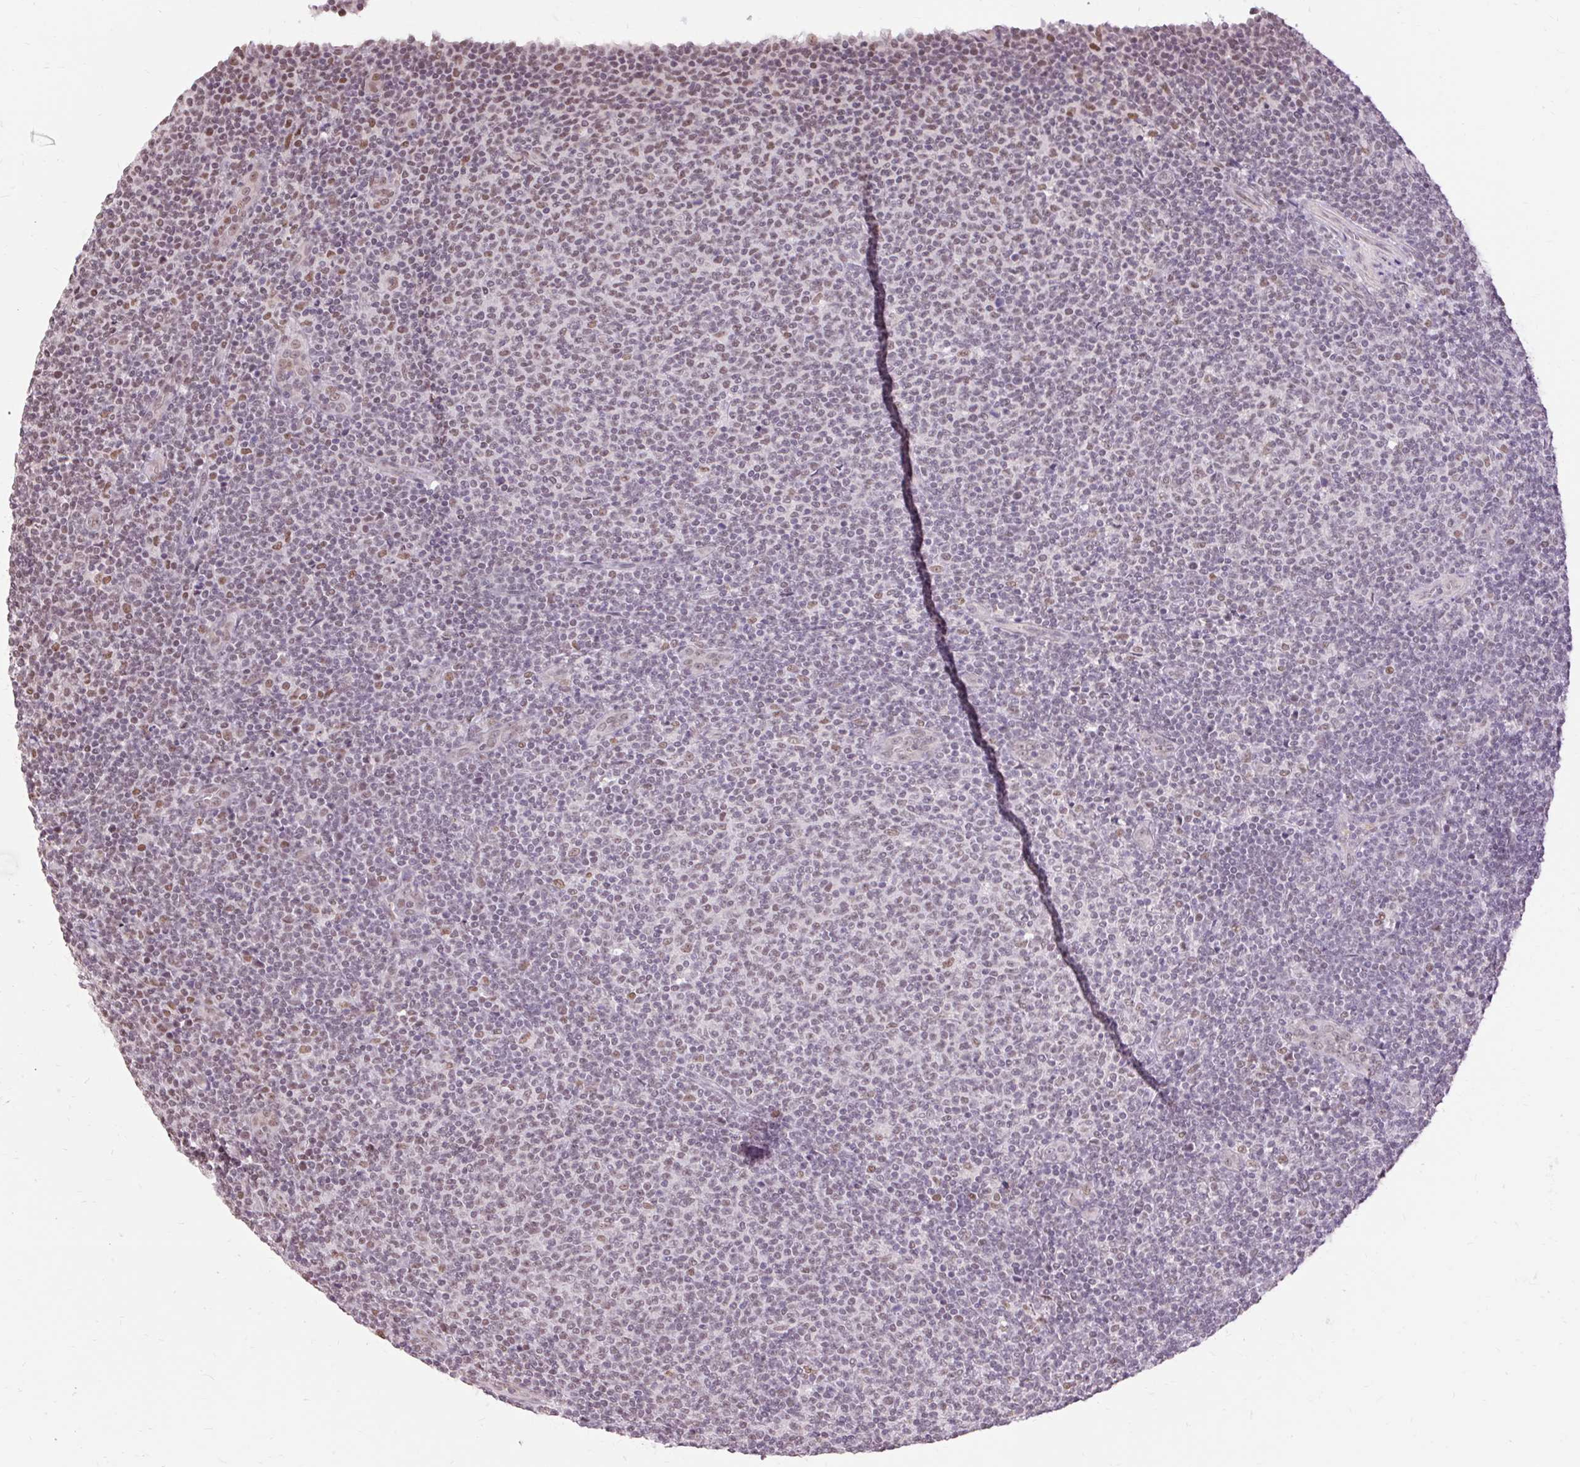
{"staining": {"intensity": "weak", "quantity": "<25%", "location": "nuclear"}, "tissue": "lymphoma", "cell_type": "Tumor cells", "image_type": "cancer", "snomed": [{"axis": "morphology", "description": "Malignant lymphoma, non-Hodgkin's type, Low grade"}, {"axis": "topography", "description": "Lymph node"}], "caption": "DAB immunohistochemical staining of lymphoma shows no significant expression in tumor cells. (DAB (3,3'-diaminobenzidine) IHC, high magnification).", "gene": "NPIPB12", "patient": {"sex": "male", "age": 66}}